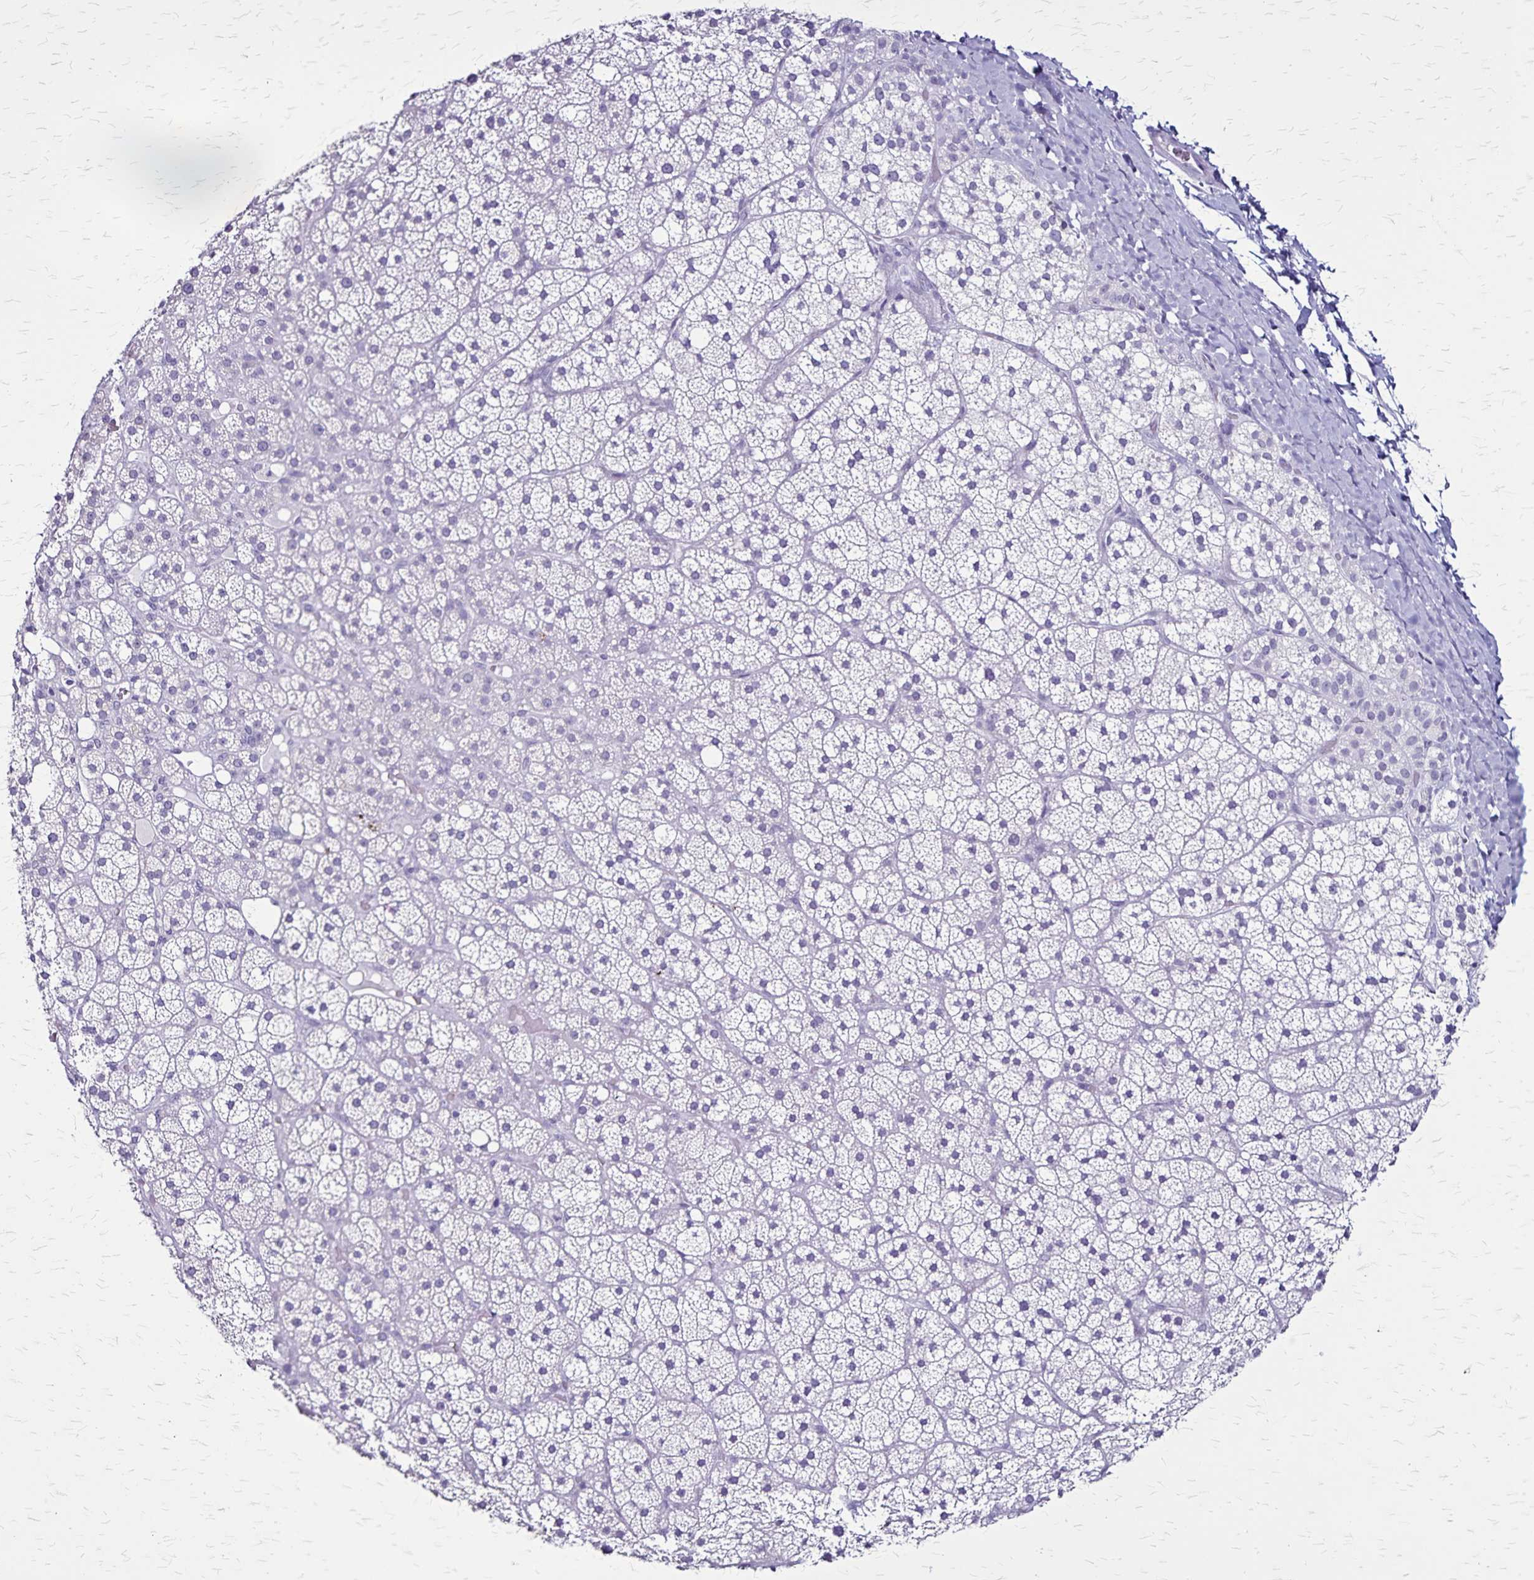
{"staining": {"intensity": "negative", "quantity": "none", "location": "none"}, "tissue": "adrenal gland", "cell_type": "Glandular cells", "image_type": "normal", "snomed": [{"axis": "morphology", "description": "Normal tissue, NOS"}, {"axis": "topography", "description": "Adrenal gland"}], "caption": "Protein analysis of benign adrenal gland displays no significant staining in glandular cells. (Immunohistochemistry (ihc), brightfield microscopy, high magnification).", "gene": "KRT2", "patient": {"sex": "male", "age": 53}}